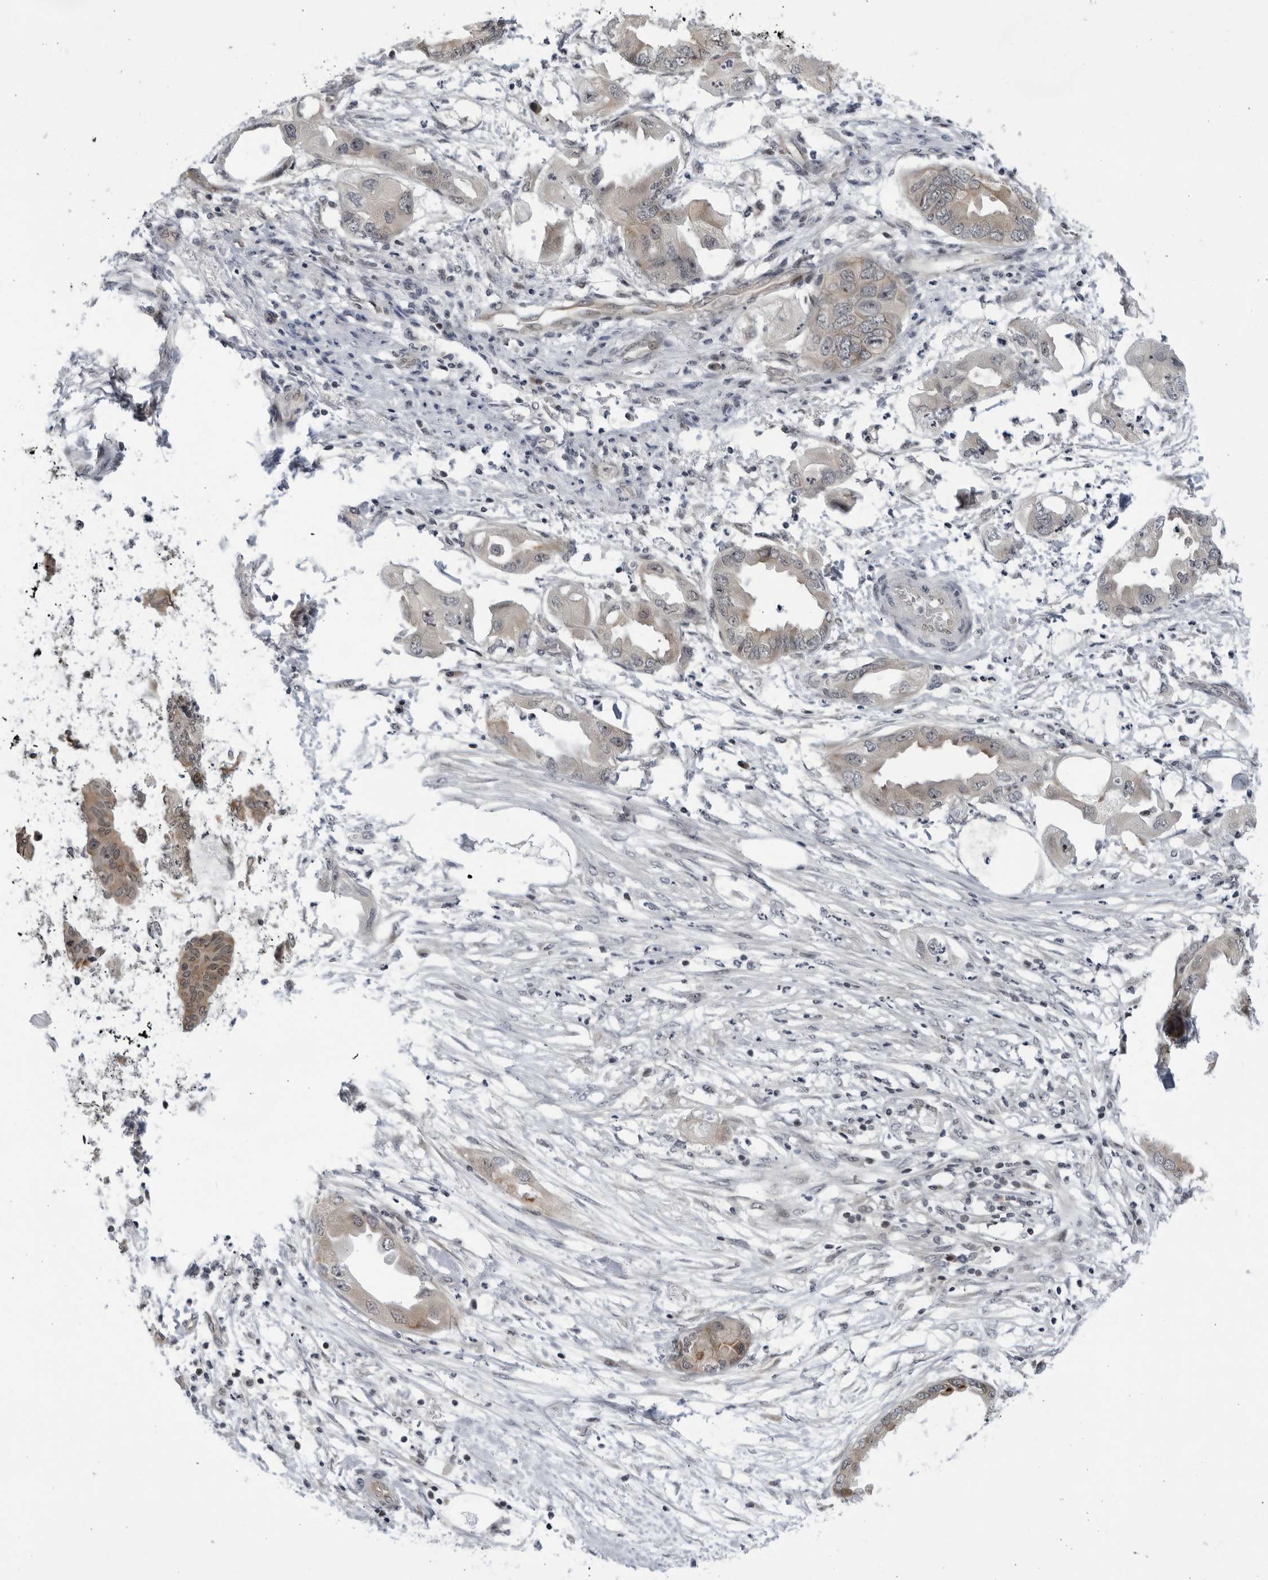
{"staining": {"intensity": "weak", "quantity": "<25%", "location": "cytoplasmic/membranous"}, "tissue": "endometrial cancer", "cell_type": "Tumor cells", "image_type": "cancer", "snomed": [{"axis": "morphology", "description": "Adenocarcinoma, NOS"}, {"axis": "morphology", "description": "Adenocarcinoma, metastatic, NOS"}, {"axis": "topography", "description": "Adipose tissue"}, {"axis": "topography", "description": "Endometrium"}], "caption": "Immunohistochemical staining of endometrial cancer displays no significant expression in tumor cells. (Stains: DAB (3,3'-diaminobenzidine) IHC with hematoxylin counter stain, Microscopy: brightfield microscopy at high magnification).", "gene": "ITGB3BP", "patient": {"sex": "female", "age": 67}}